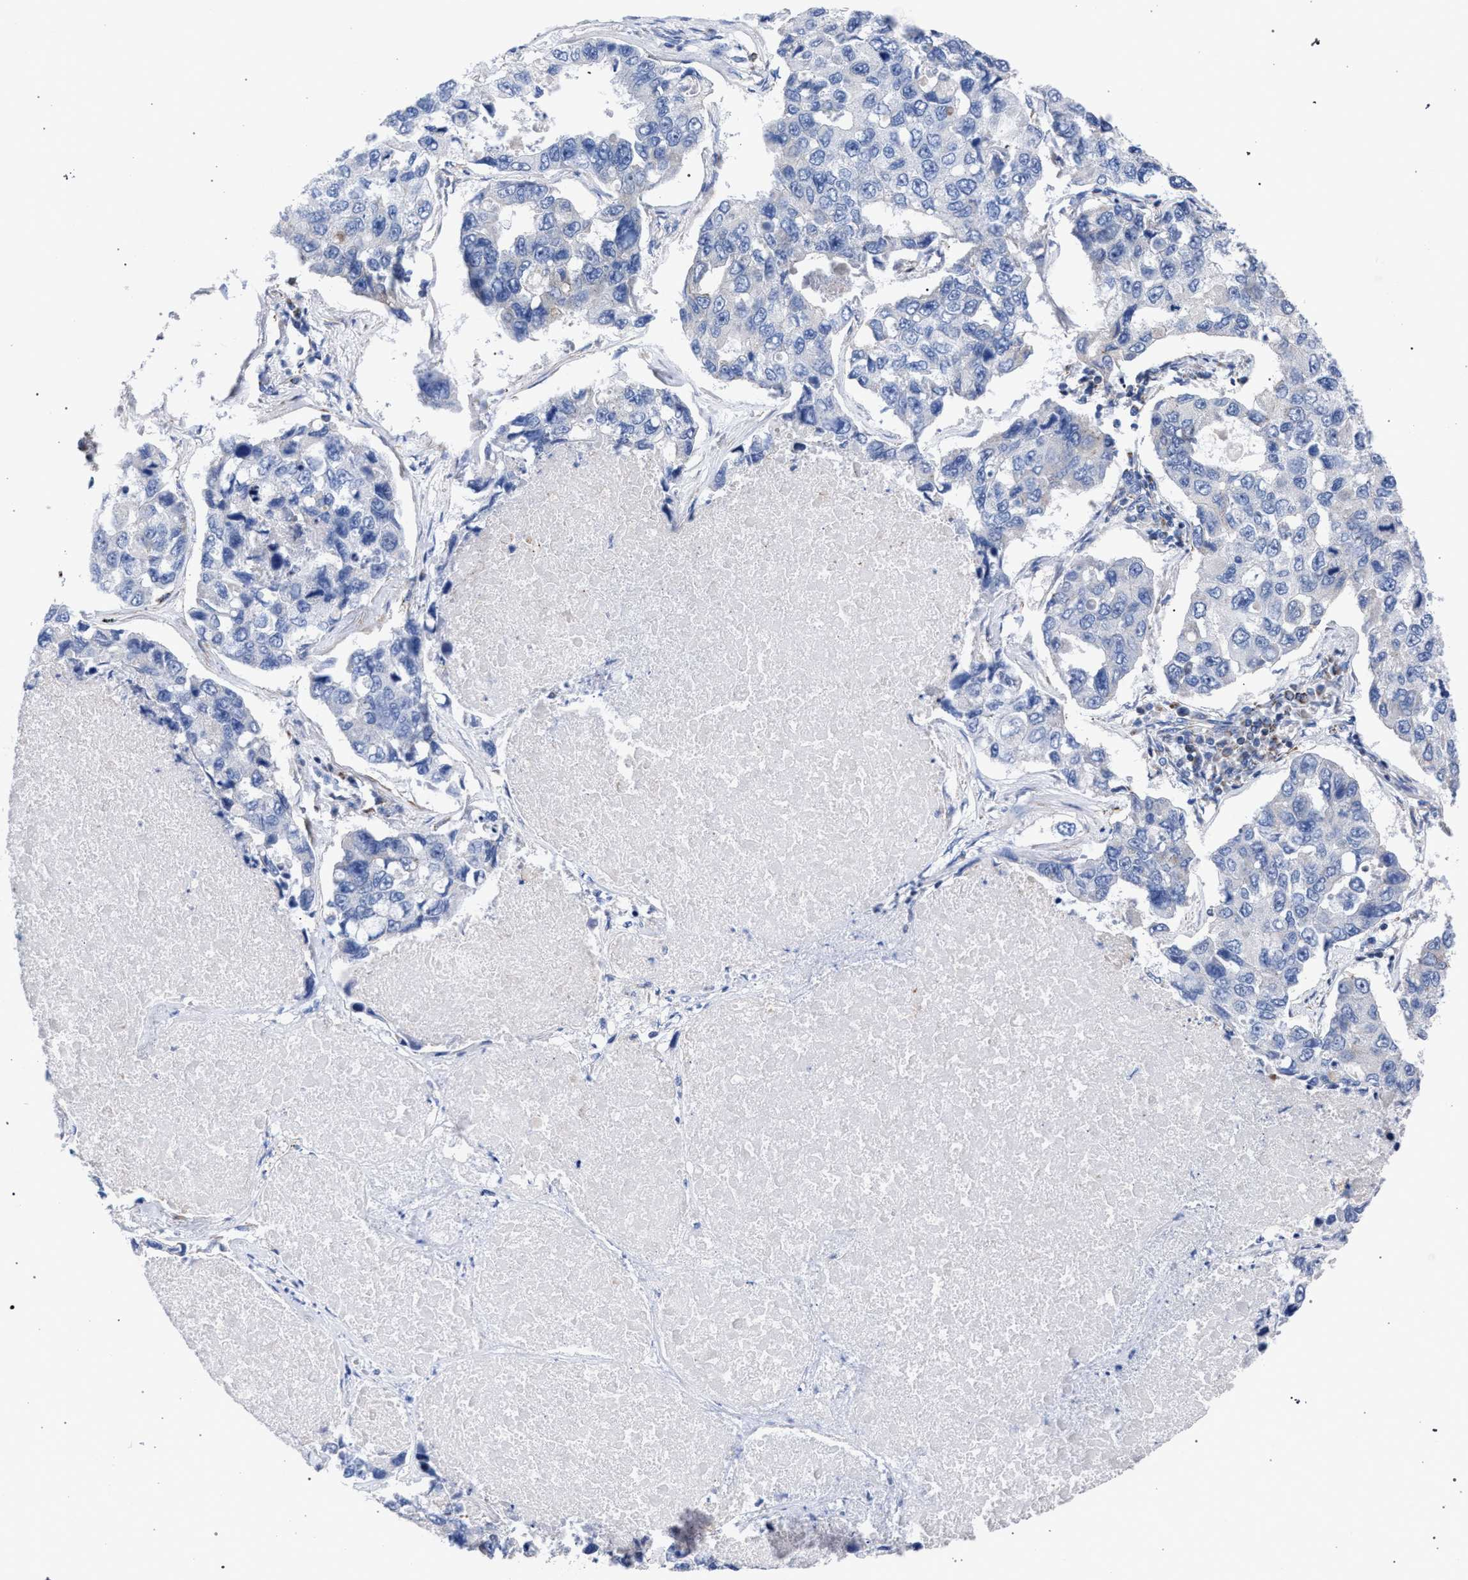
{"staining": {"intensity": "negative", "quantity": "none", "location": "none"}, "tissue": "lung cancer", "cell_type": "Tumor cells", "image_type": "cancer", "snomed": [{"axis": "morphology", "description": "Adenocarcinoma, NOS"}, {"axis": "topography", "description": "Lung"}], "caption": "Immunohistochemistry of lung adenocarcinoma reveals no expression in tumor cells.", "gene": "ACADS", "patient": {"sex": "male", "age": 64}}